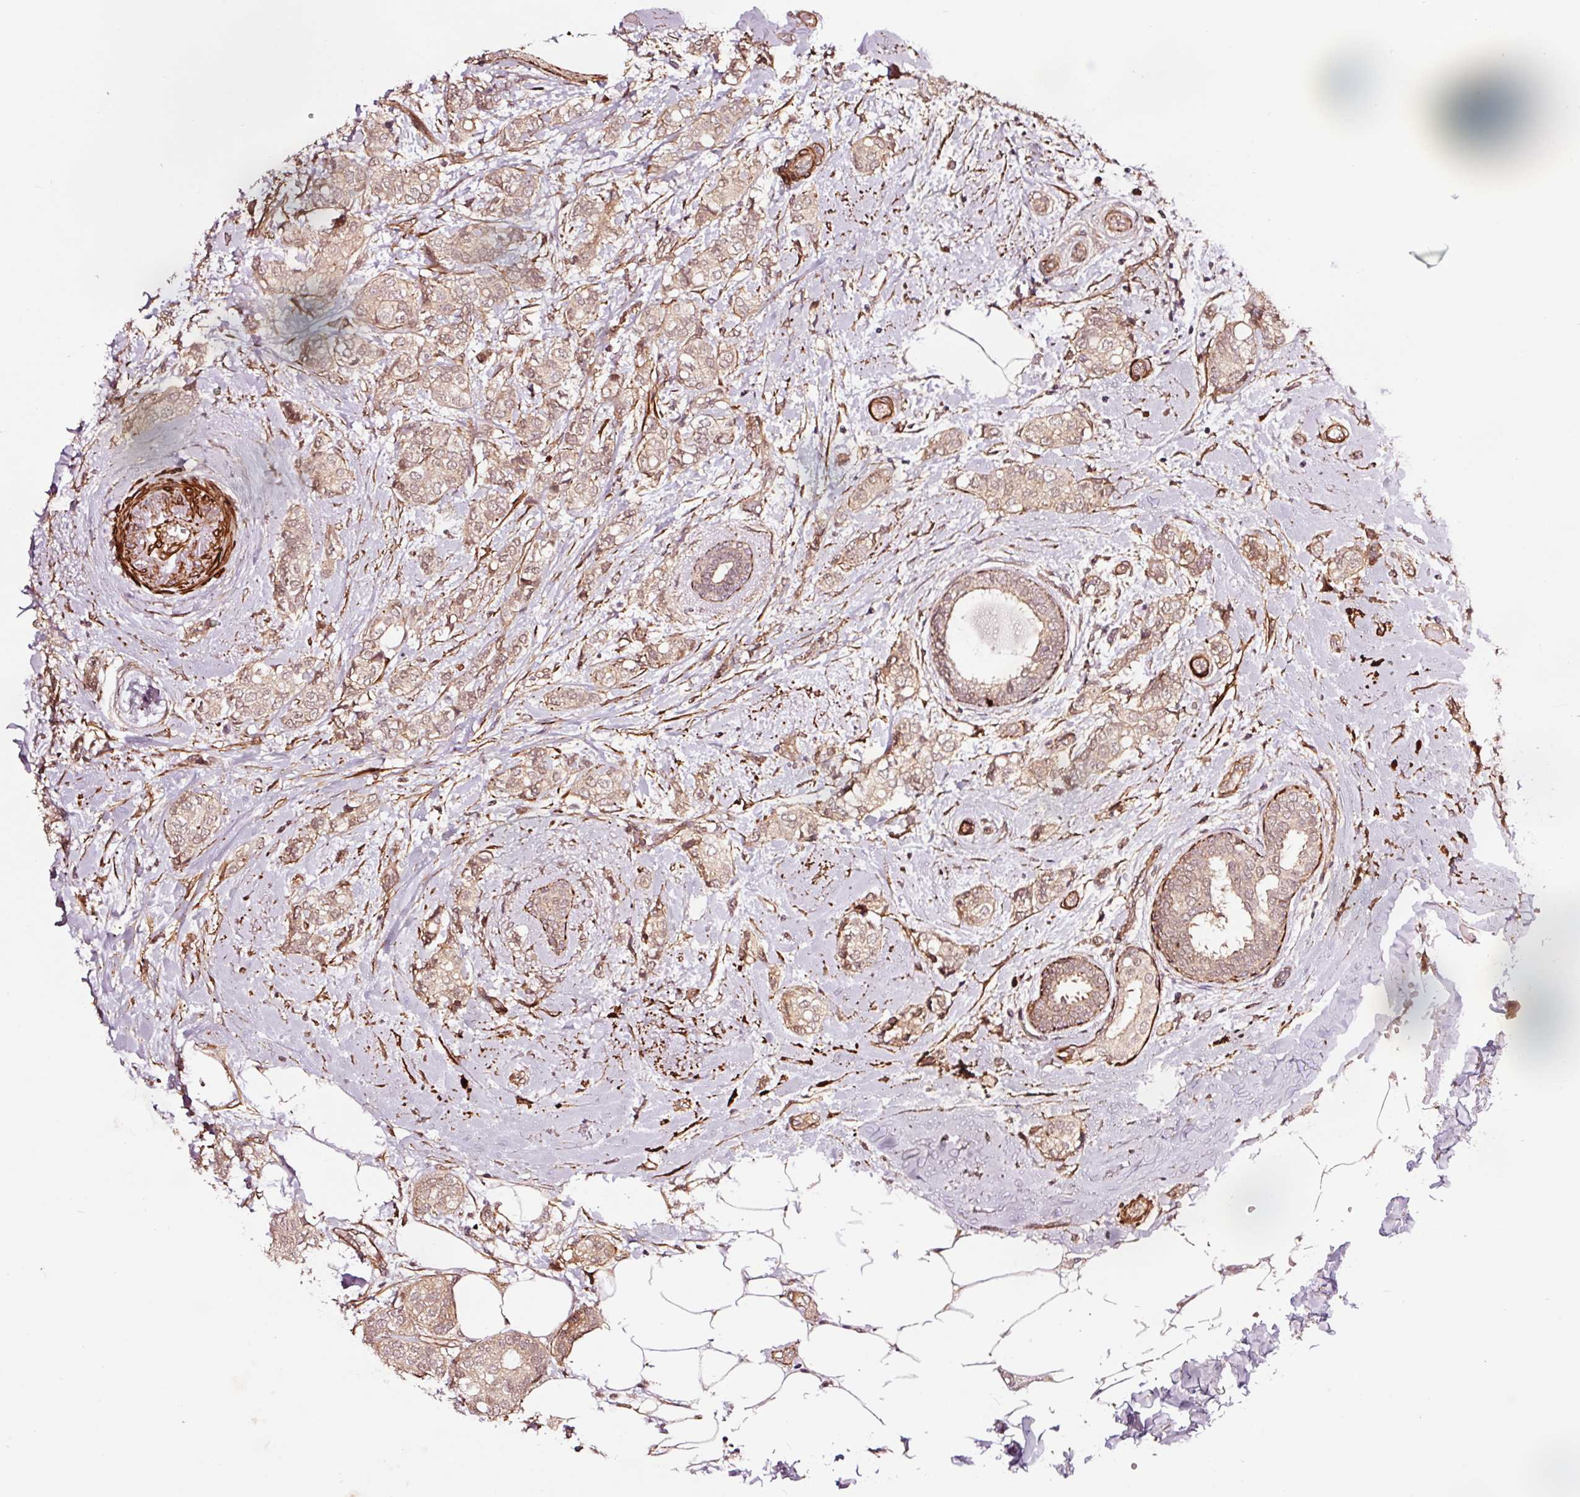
{"staining": {"intensity": "weak", "quantity": ">75%", "location": "nuclear"}, "tissue": "breast cancer", "cell_type": "Tumor cells", "image_type": "cancer", "snomed": [{"axis": "morphology", "description": "Duct carcinoma"}, {"axis": "topography", "description": "Breast"}], "caption": "Human breast cancer (infiltrating ductal carcinoma) stained for a protein (brown) reveals weak nuclear positive expression in about >75% of tumor cells.", "gene": "TPM1", "patient": {"sex": "female", "age": 73}}